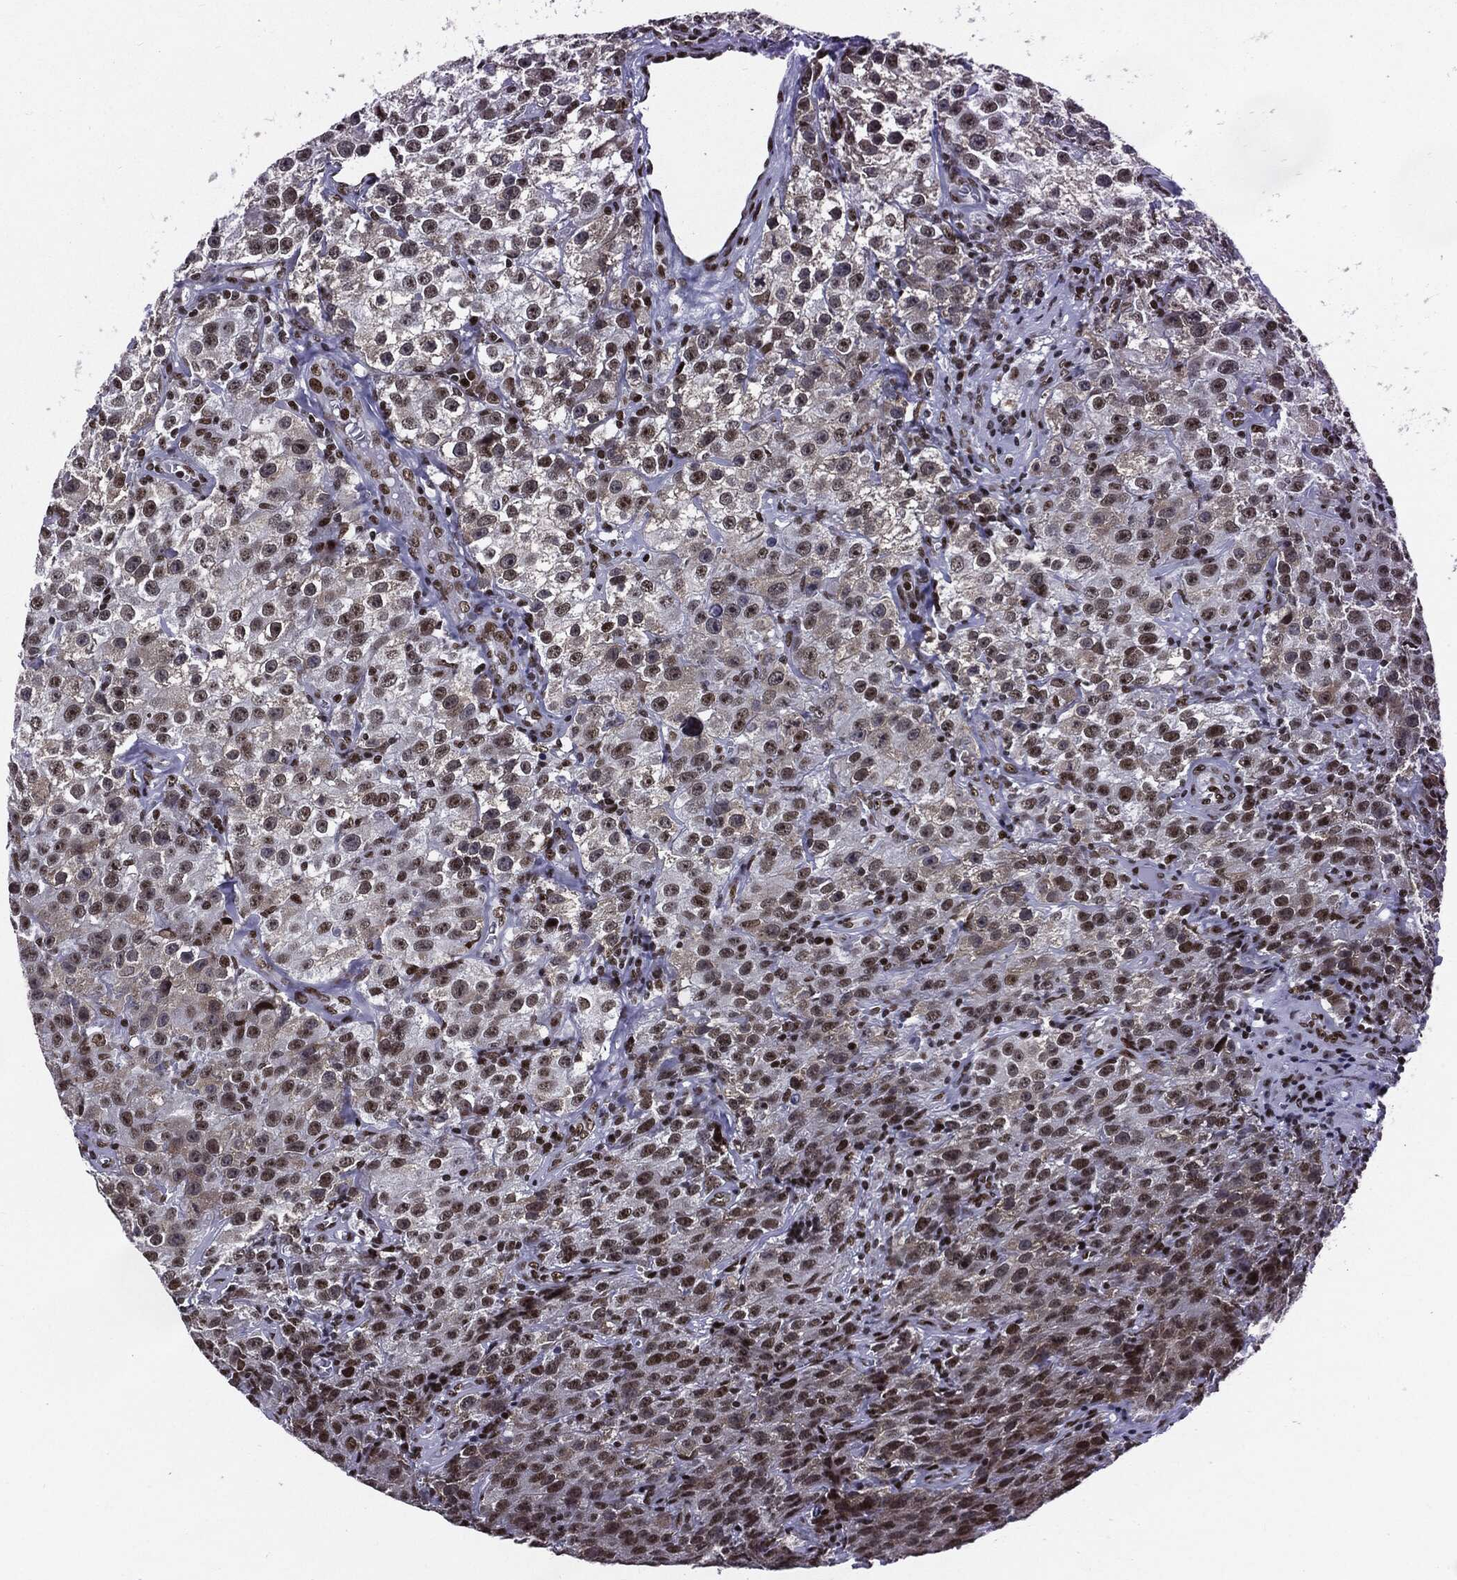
{"staining": {"intensity": "moderate", "quantity": "<25%", "location": "nuclear"}, "tissue": "testis cancer", "cell_type": "Tumor cells", "image_type": "cancer", "snomed": [{"axis": "morphology", "description": "Seminoma, NOS"}, {"axis": "topography", "description": "Testis"}], "caption": "IHC micrograph of neoplastic tissue: testis seminoma stained using IHC demonstrates low levels of moderate protein expression localized specifically in the nuclear of tumor cells, appearing as a nuclear brown color.", "gene": "ZFP91", "patient": {"sex": "male", "age": 52}}